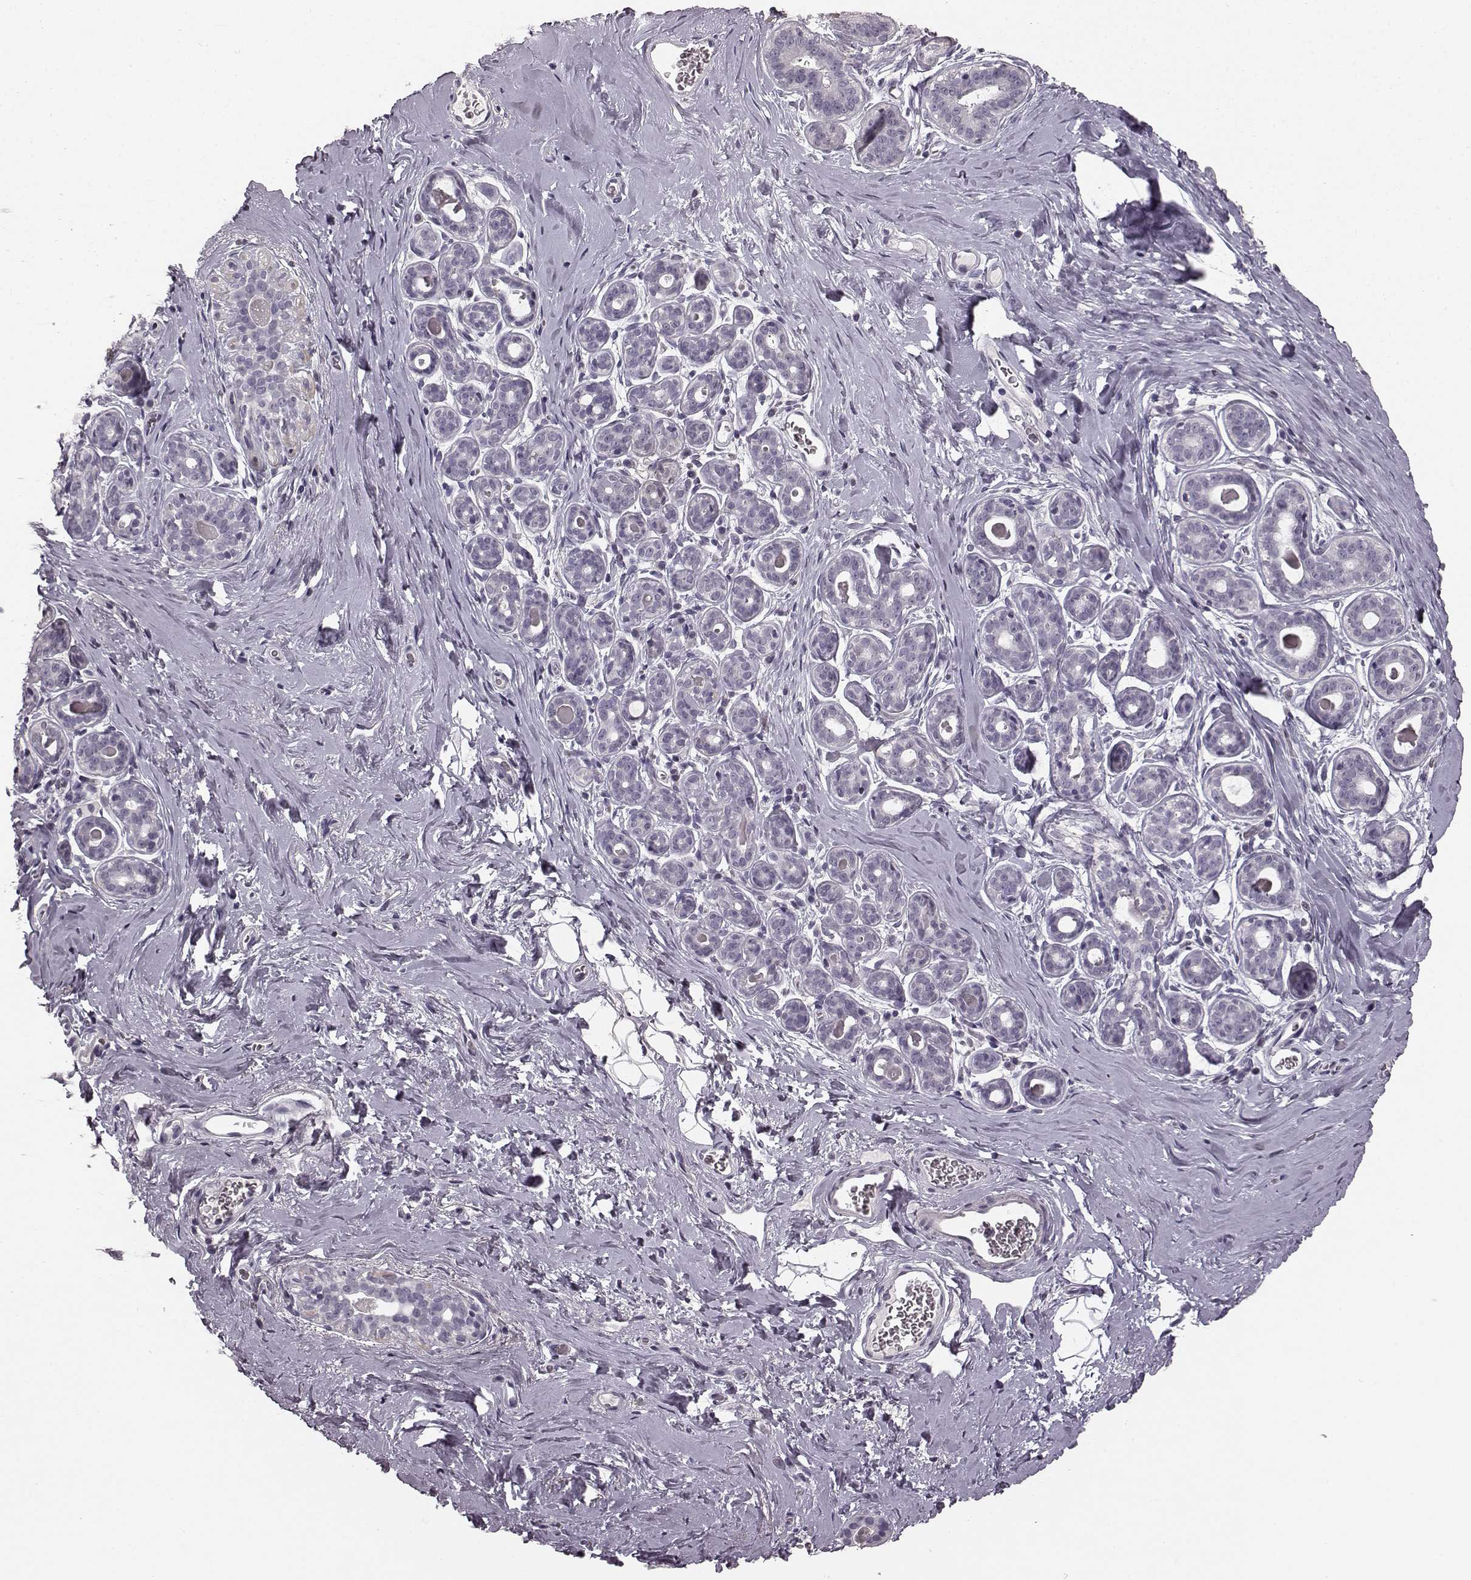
{"staining": {"intensity": "negative", "quantity": "none", "location": "none"}, "tissue": "breast", "cell_type": "Adipocytes", "image_type": "normal", "snomed": [{"axis": "morphology", "description": "Normal tissue, NOS"}, {"axis": "topography", "description": "Skin"}, {"axis": "topography", "description": "Breast"}], "caption": "High power microscopy histopathology image of an IHC micrograph of benign breast, revealing no significant staining in adipocytes.", "gene": "RIT2", "patient": {"sex": "female", "age": 43}}